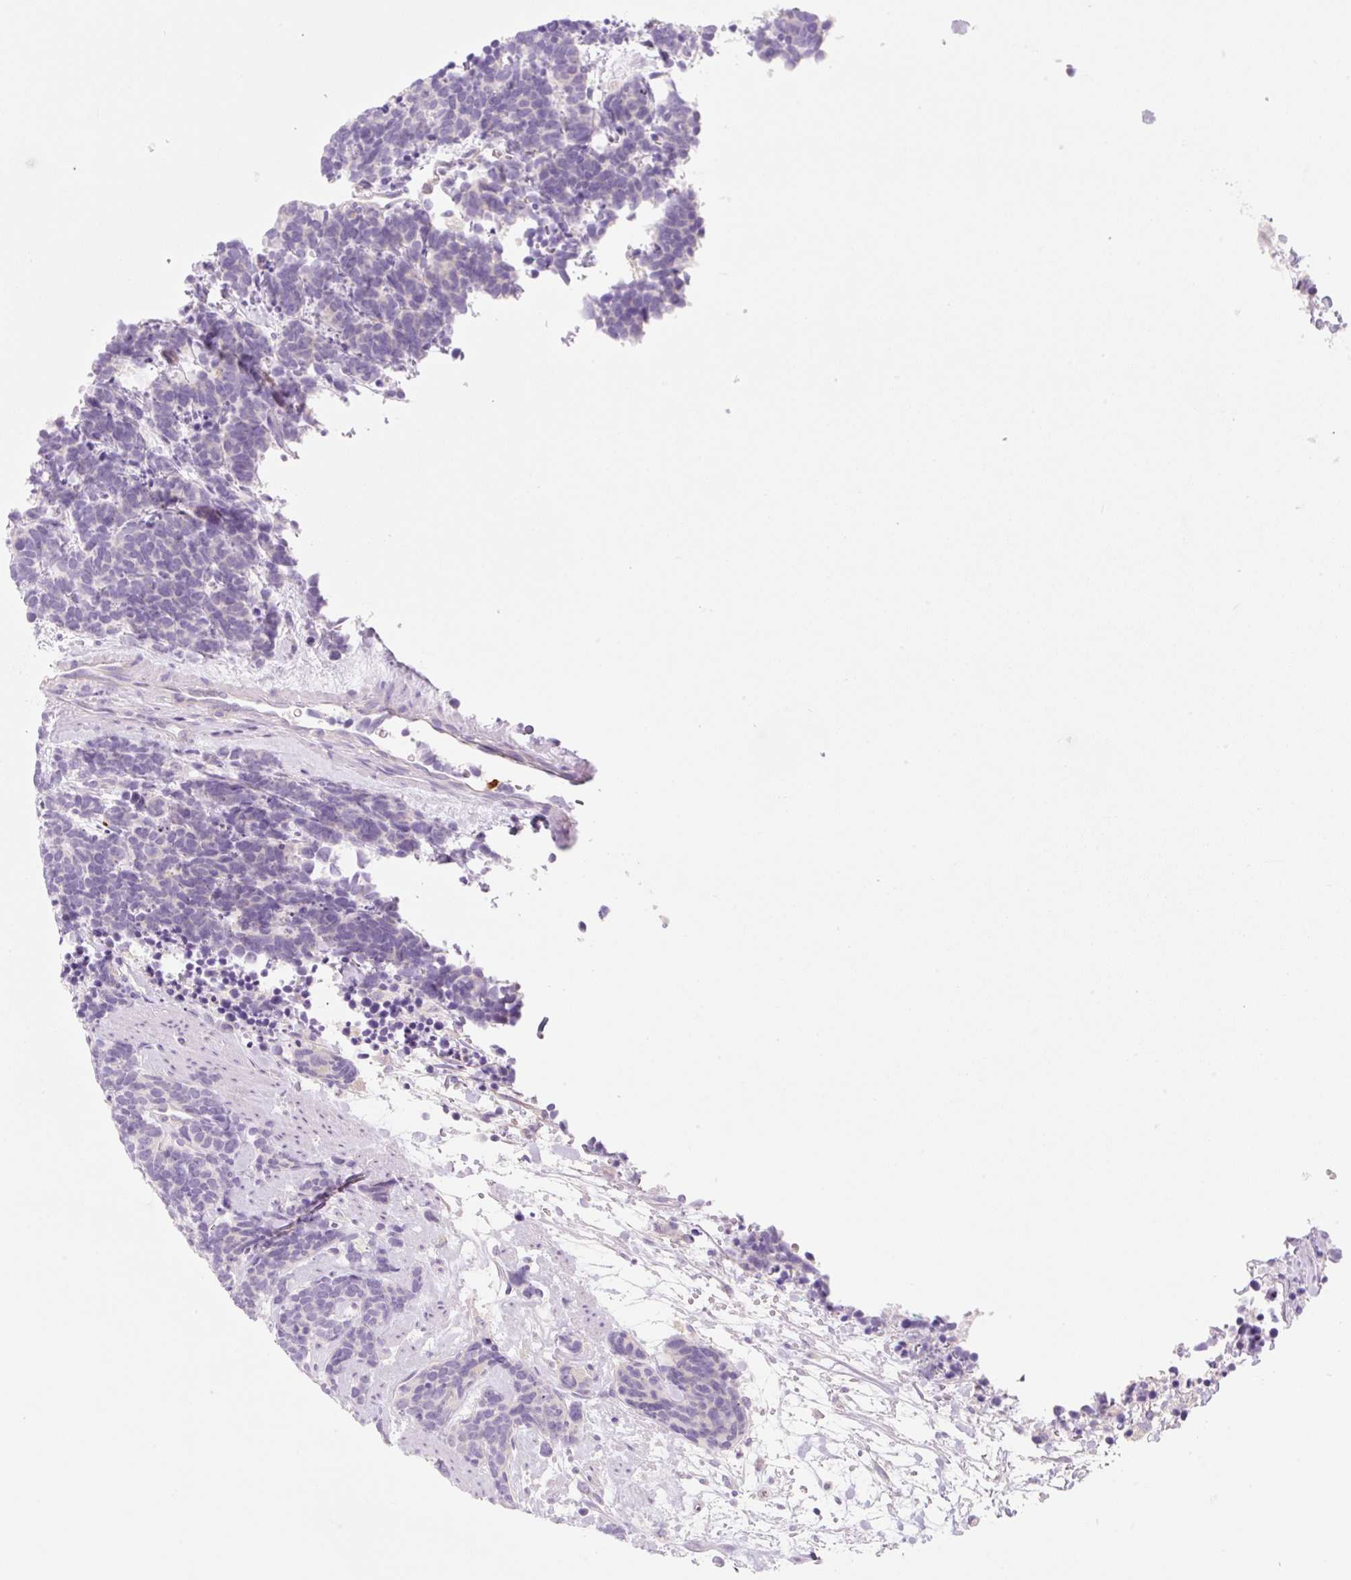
{"staining": {"intensity": "negative", "quantity": "none", "location": "none"}, "tissue": "carcinoid", "cell_type": "Tumor cells", "image_type": "cancer", "snomed": [{"axis": "morphology", "description": "Carcinoma, NOS"}, {"axis": "morphology", "description": "Carcinoid, malignant, NOS"}, {"axis": "topography", "description": "Prostate"}], "caption": "A histopathology image of human carcinoid (malignant) is negative for staining in tumor cells.", "gene": "LYVE1", "patient": {"sex": "male", "age": 57}}